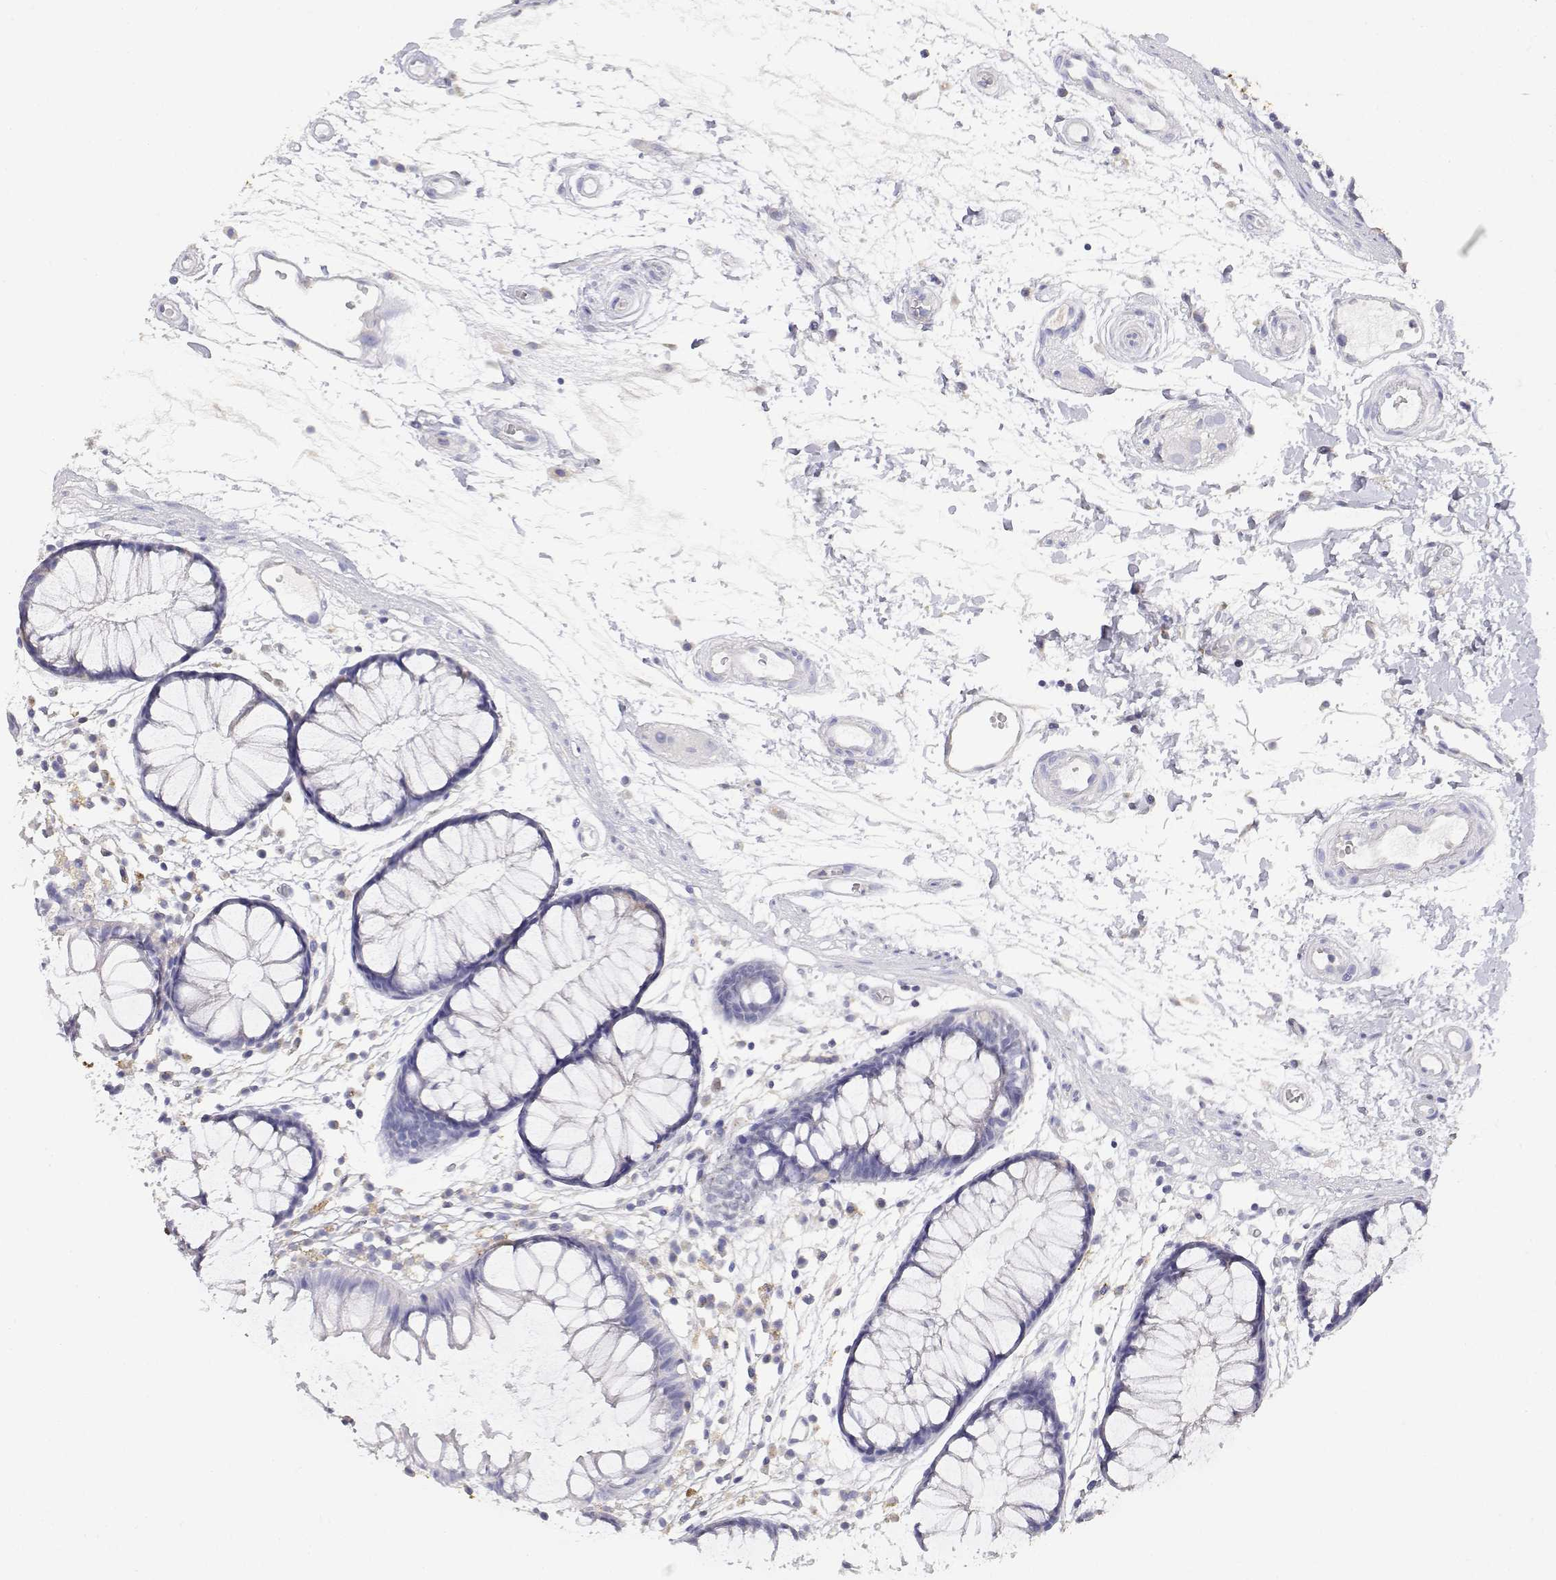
{"staining": {"intensity": "negative", "quantity": "none", "location": "none"}, "tissue": "colon", "cell_type": "Endothelial cells", "image_type": "normal", "snomed": [{"axis": "morphology", "description": "Normal tissue, NOS"}, {"axis": "morphology", "description": "Adenocarcinoma, NOS"}, {"axis": "topography", "description": "Colon"}], "caption": "Endothelial cells show no significant protein positivity in unremarkable colon. (DAB (3,3'-diaminobenzidine) immunohistochemistry visualized using brightfield microscopy, high magnification).", "gene": "ADA", "patient": {"sex": "male", "age": 65}}